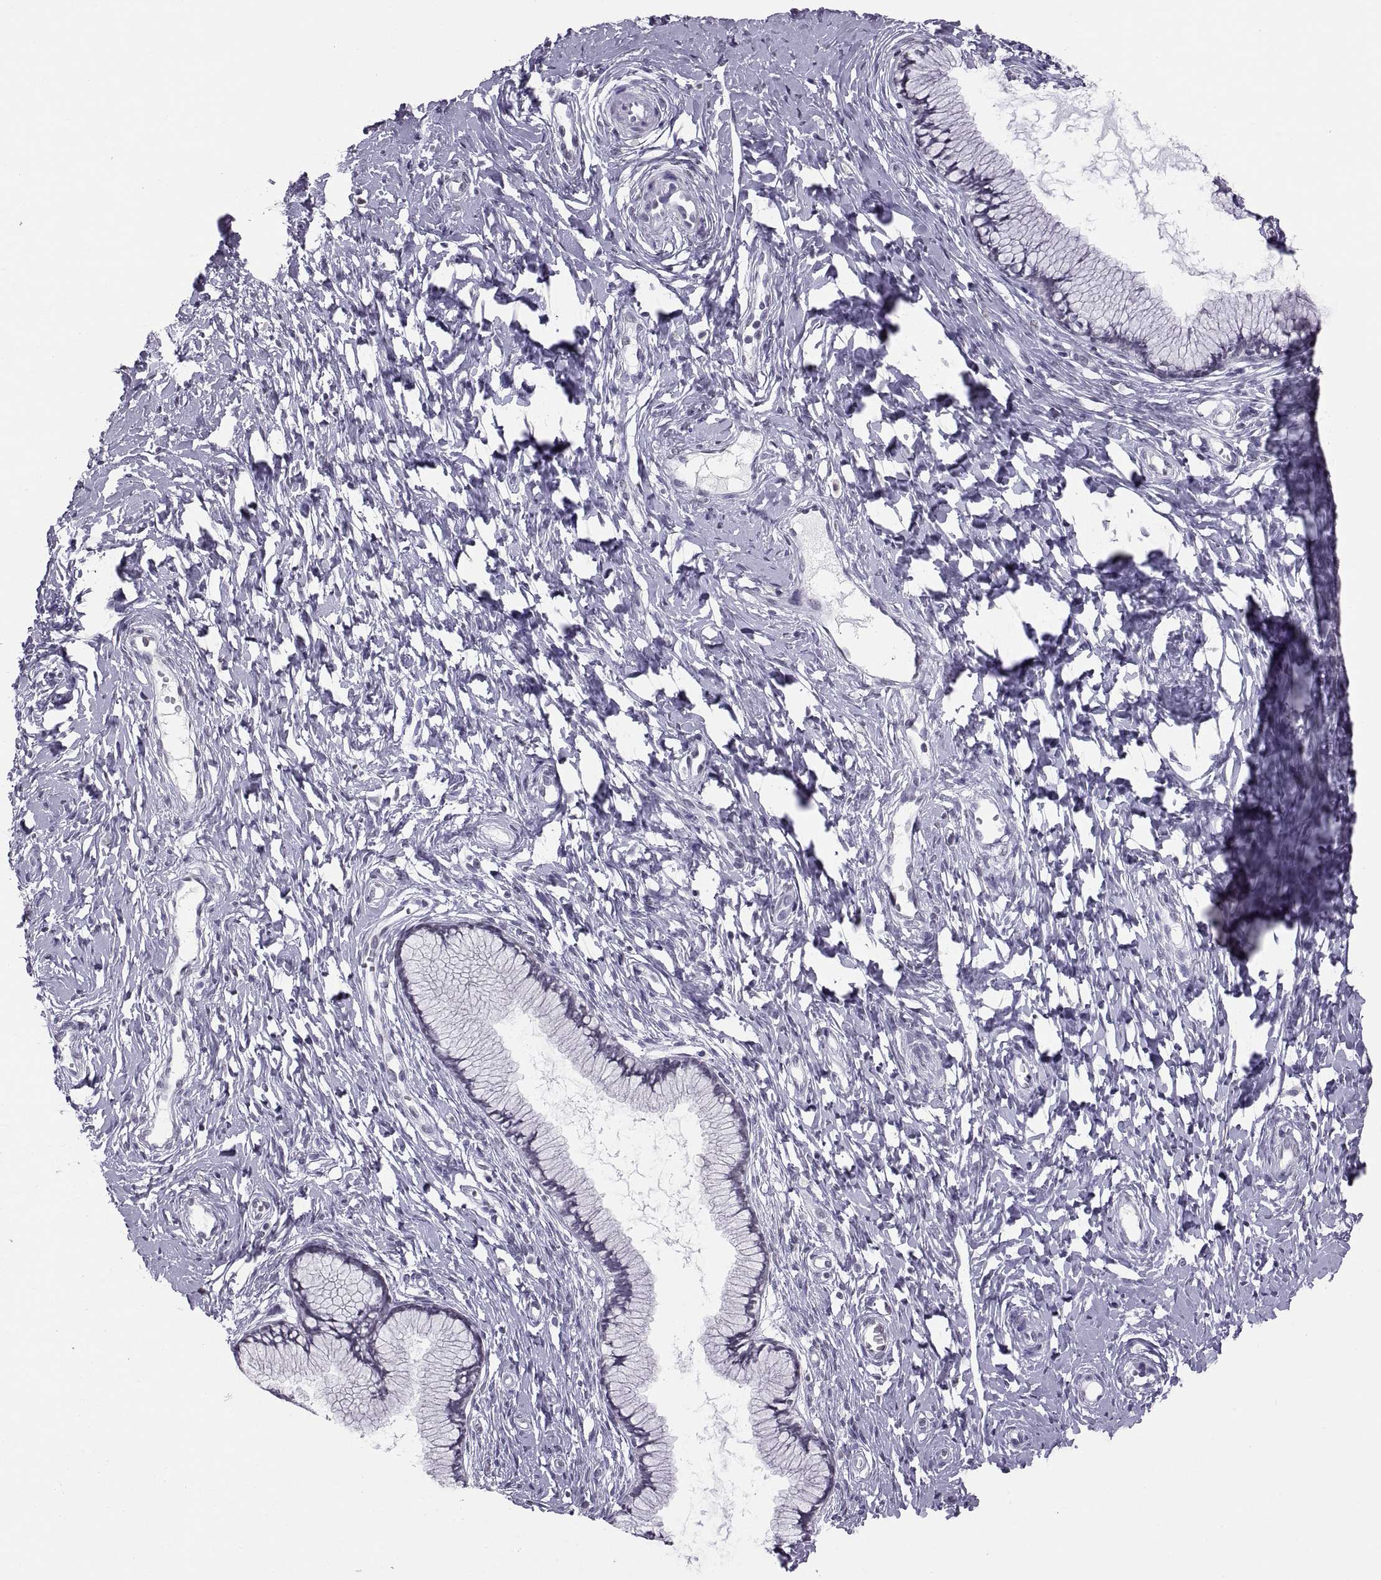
{"staining": {"intensity": "negative", "quantity": "none", "location": "none"}, "tissue": "cervix", "cell_type": "Glandular cells", "image_type": "normal", "snomed": [{"axis": "morphology", "description": "Normal tissue, NOS"}, {"axis": "topography", "description": "Cervix"}], "caption": "Glandular cells show no significant staining in benign cervix. (DAB (3,3'-diaminobenzidine) immunohistochemistry (IHC) with hematoxylin counter stain).", "gene": "CARTPT", "patient": {"sex": "female", "age": 40}}